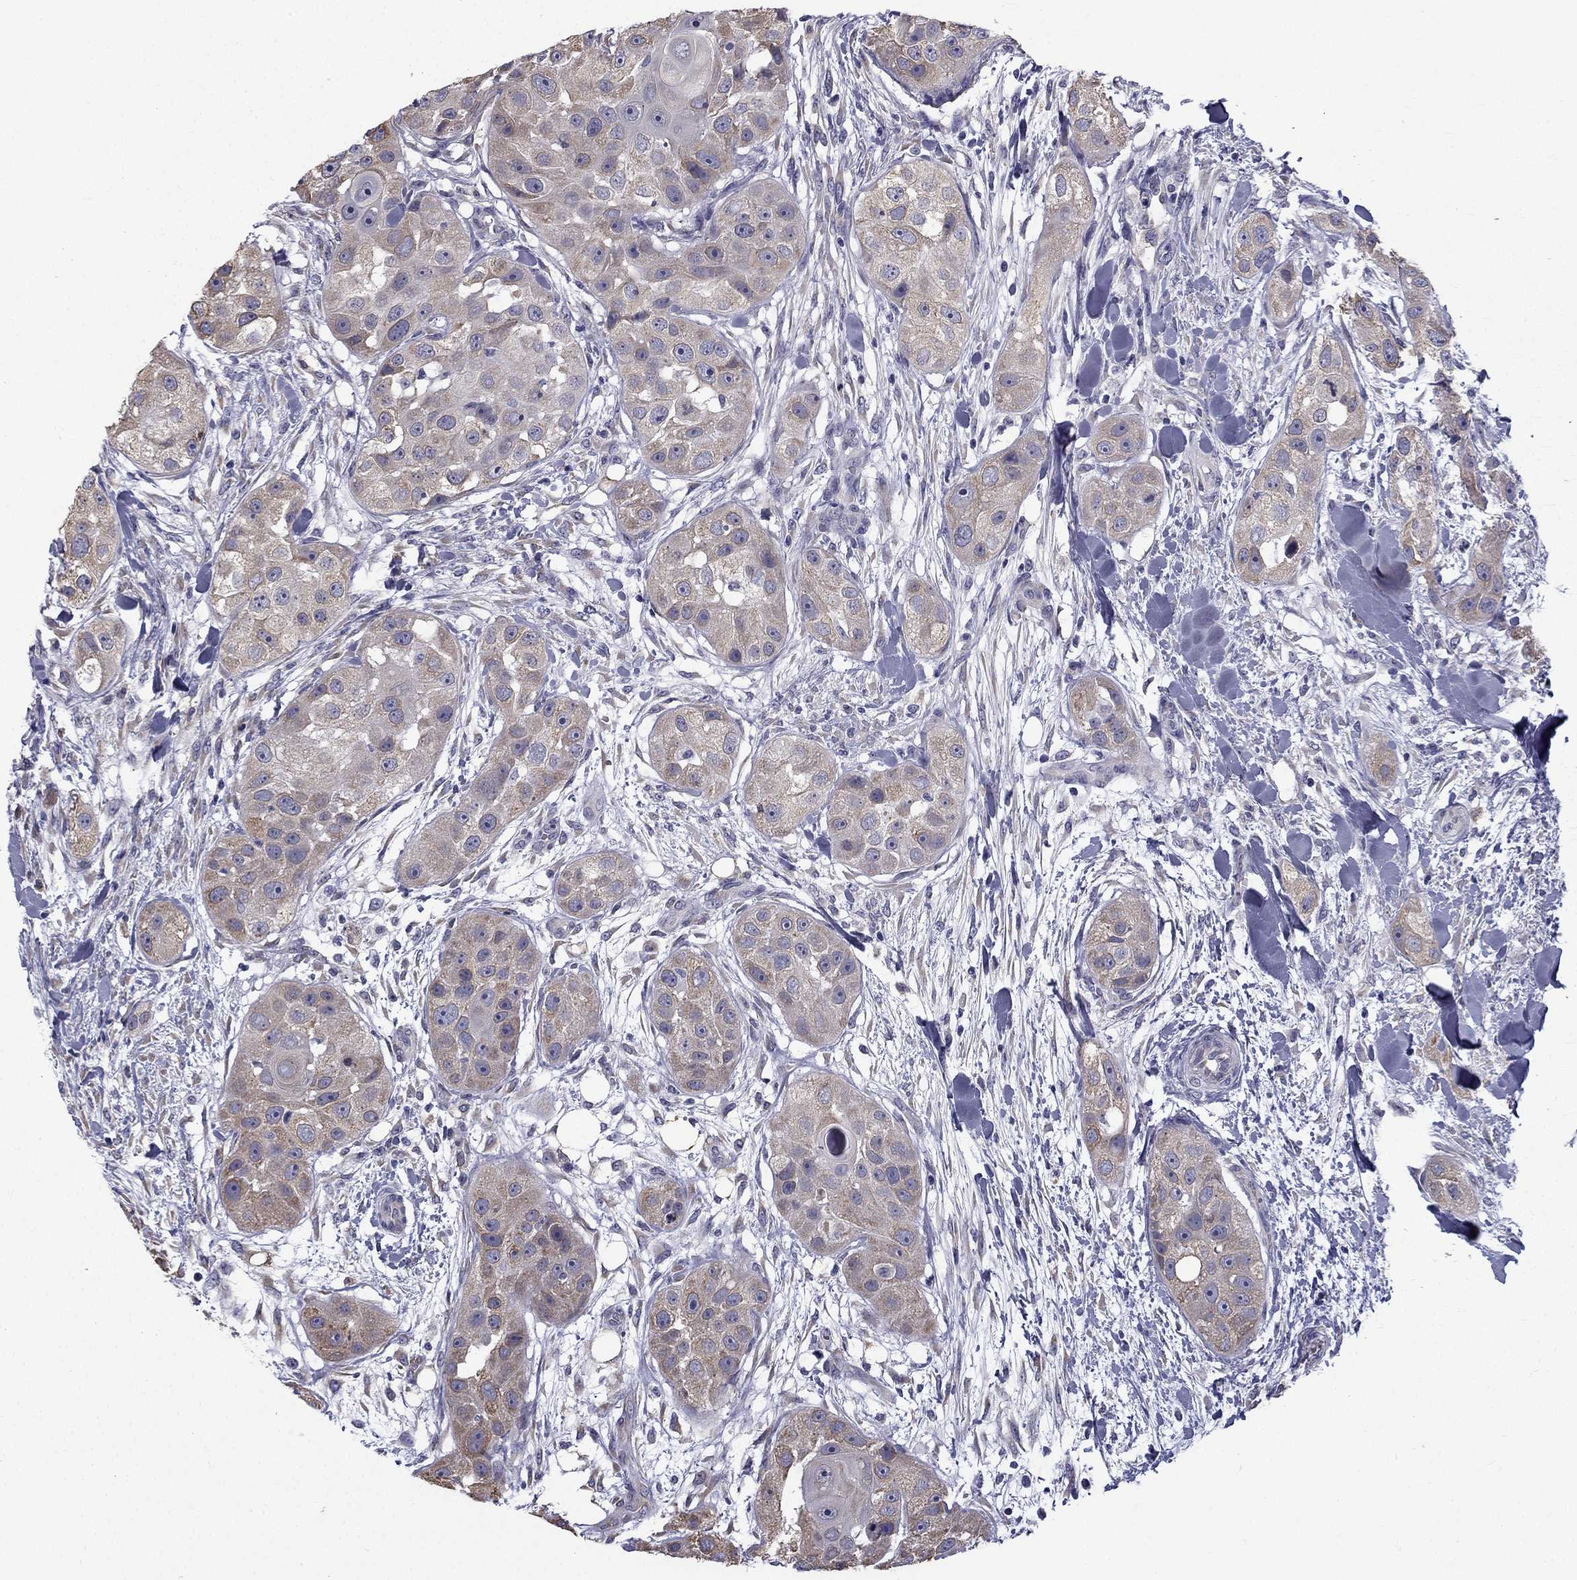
{"staining": {"intensity": "weak", "quantity": ">75%", "location": "cytoplasmic/membranous"}, "tissue": "head and neck cancer", "cell_type": "Tumor cells", "image_type": "cancer", "snomed": [{"axis": "morphology", "description": "Squamous cell carcinoma, NOS"}, {"axis": "topography", "description": "Head-Neck"}], "caption": "IHC micrograph of neoplastic tissue: human head and neck cancer stained using IHC displays low levels of weak protein expression localized specifically in the cytoplasmic/membranous of tumor cells, appearing as a cytoplasmic/membranous brown color.", "gene": "CCDC40", "patient": {"sex": "male", "age": 51}}